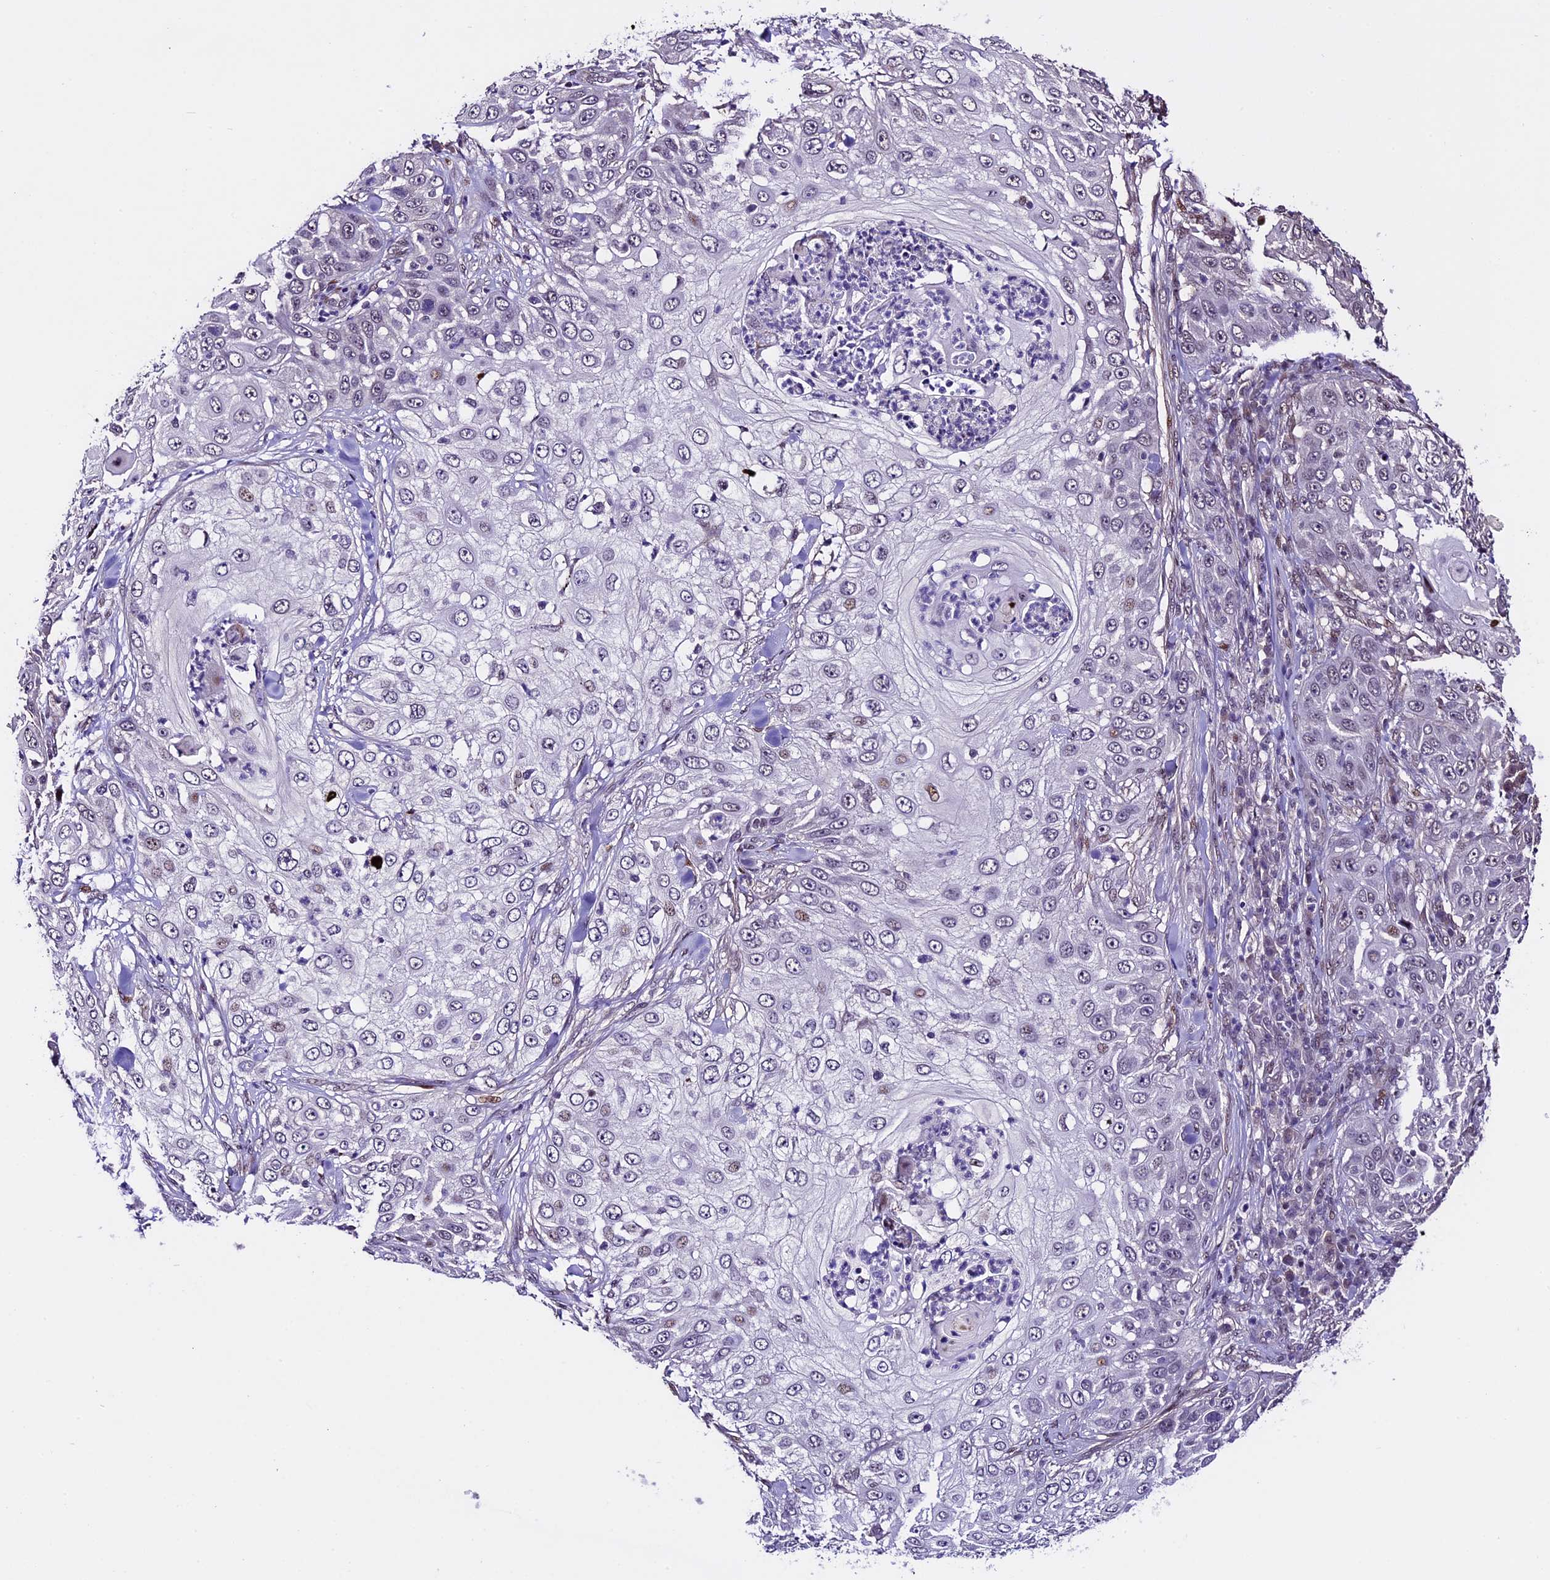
{"staining": {"intensity": "weak", "quantity": "<25%", "location": "nuclear"}, "tissue": "skin cancer", "cell_type": "Tumor cells", "image_type": "cancer", "snomed": [{"axis": "morphology", "description": "Squamous cell carcinoma, NOS"}, {"axis": "topography", "description": "Skin"}], "caption": "Immunohistochemistry (IHC) micrograph of skin cancer stained for a protein (brown), which shows no staining in tumor cells. (Stains: DAB IHC with hematoxylin counter stain, Microscopy: brightfield microscopy at high magnification).", "gene": "TCP11L2", "patient": {"sex": "female", "age": 44}}